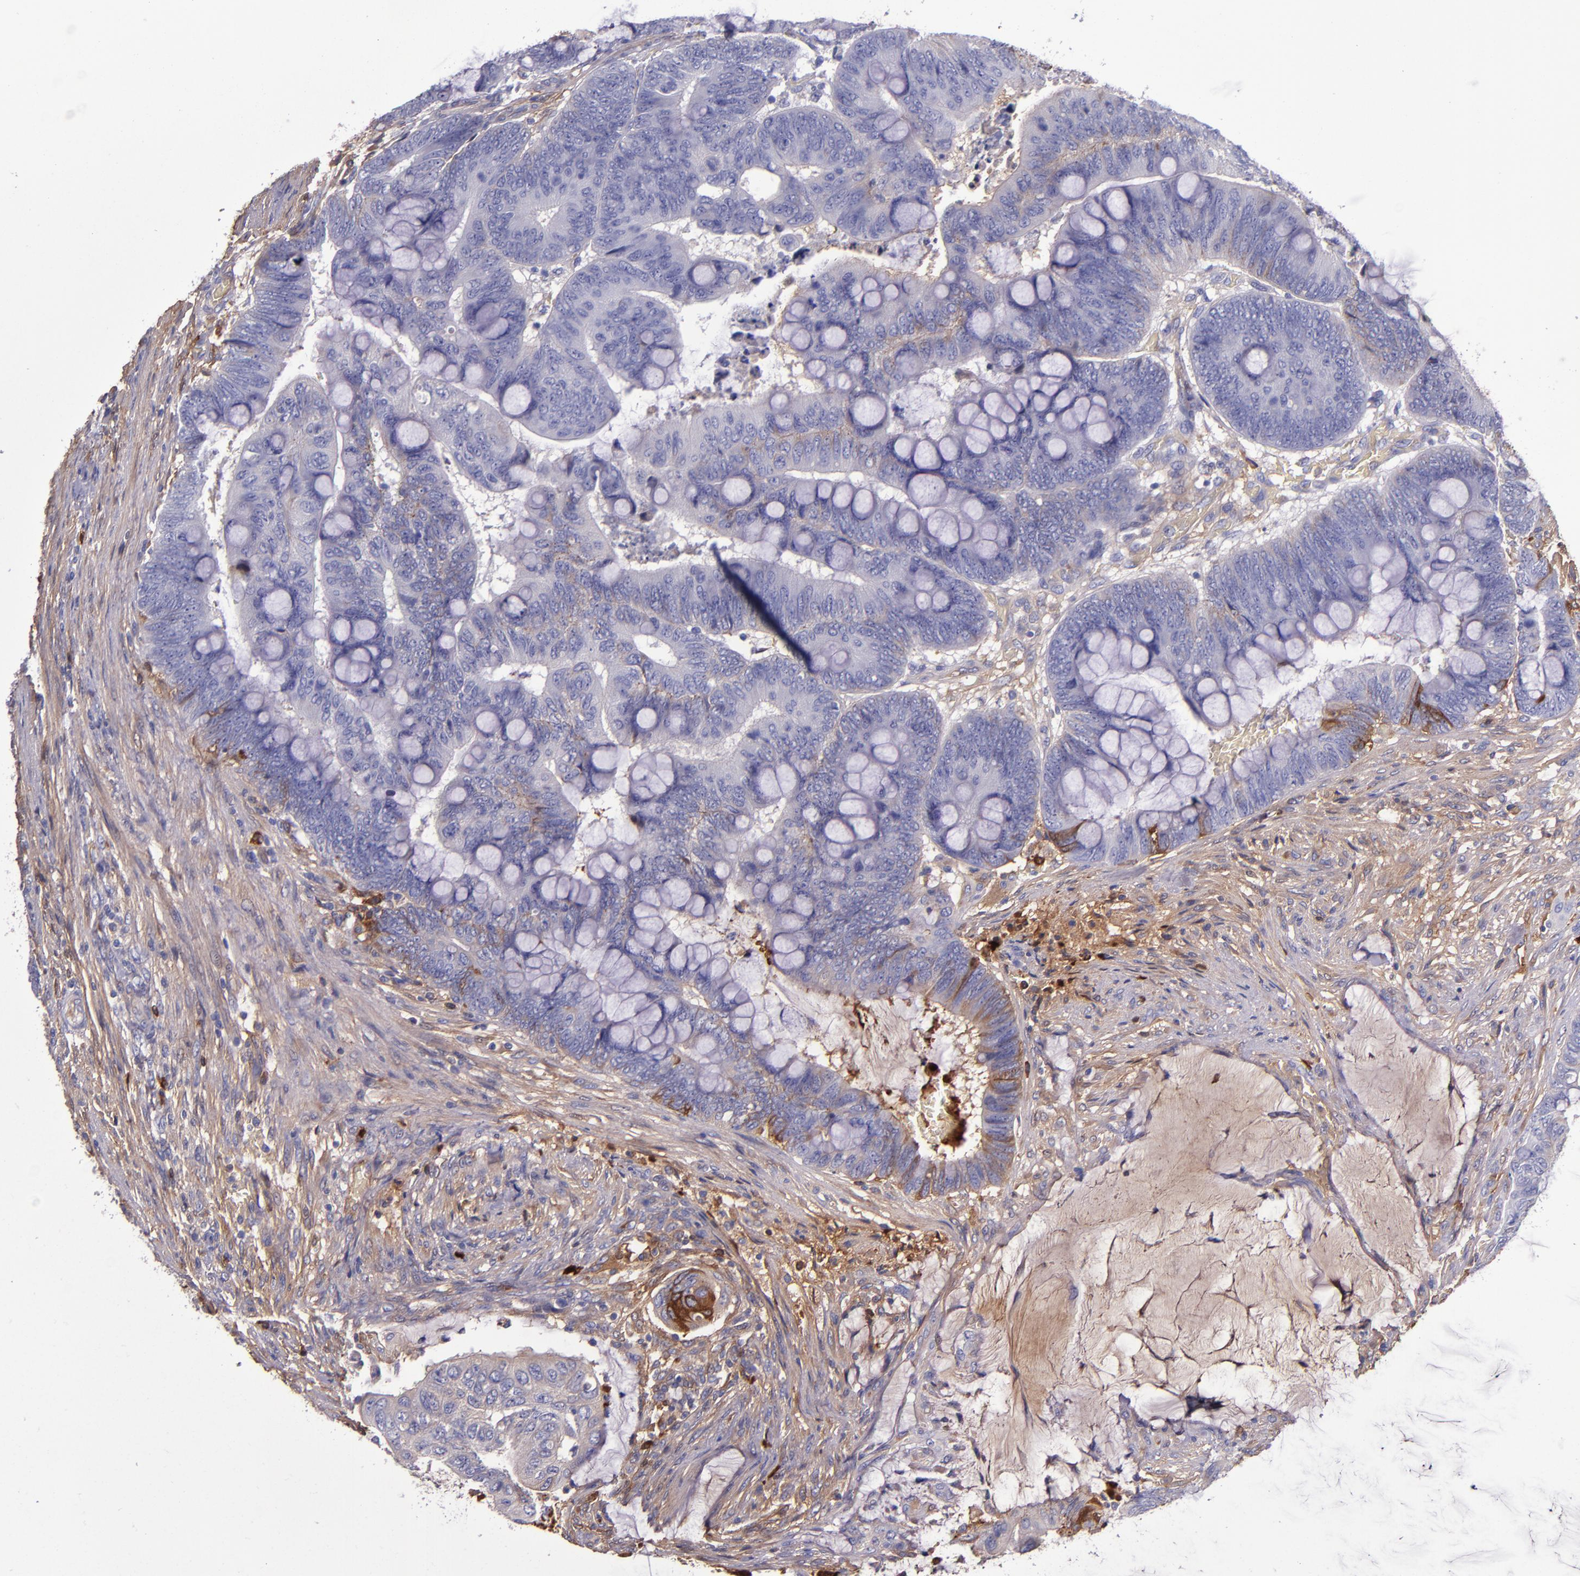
{"staining": {"intensity": "weak", "quantity": "<25%", "location": "cytoplasmic/membranous"}, "tissue": "colorectal cancer", "cell_type": "Tumor cells", "image_type": "cancer", "snomed": [{"axis": "morphology", "description": "Normal tissue, NOS"}, {"axis": "morphology", "description": "Adenocarcinoma, NOS"}, {"axis": "topography", "description": "Rectum"}], "caption": "Histopathology image shows no significant protein staining in tumor cells of adenocarcinoma (colorectal).", "gene": "CLEC3B", "patient": {"sex": "male", "age": 92}}